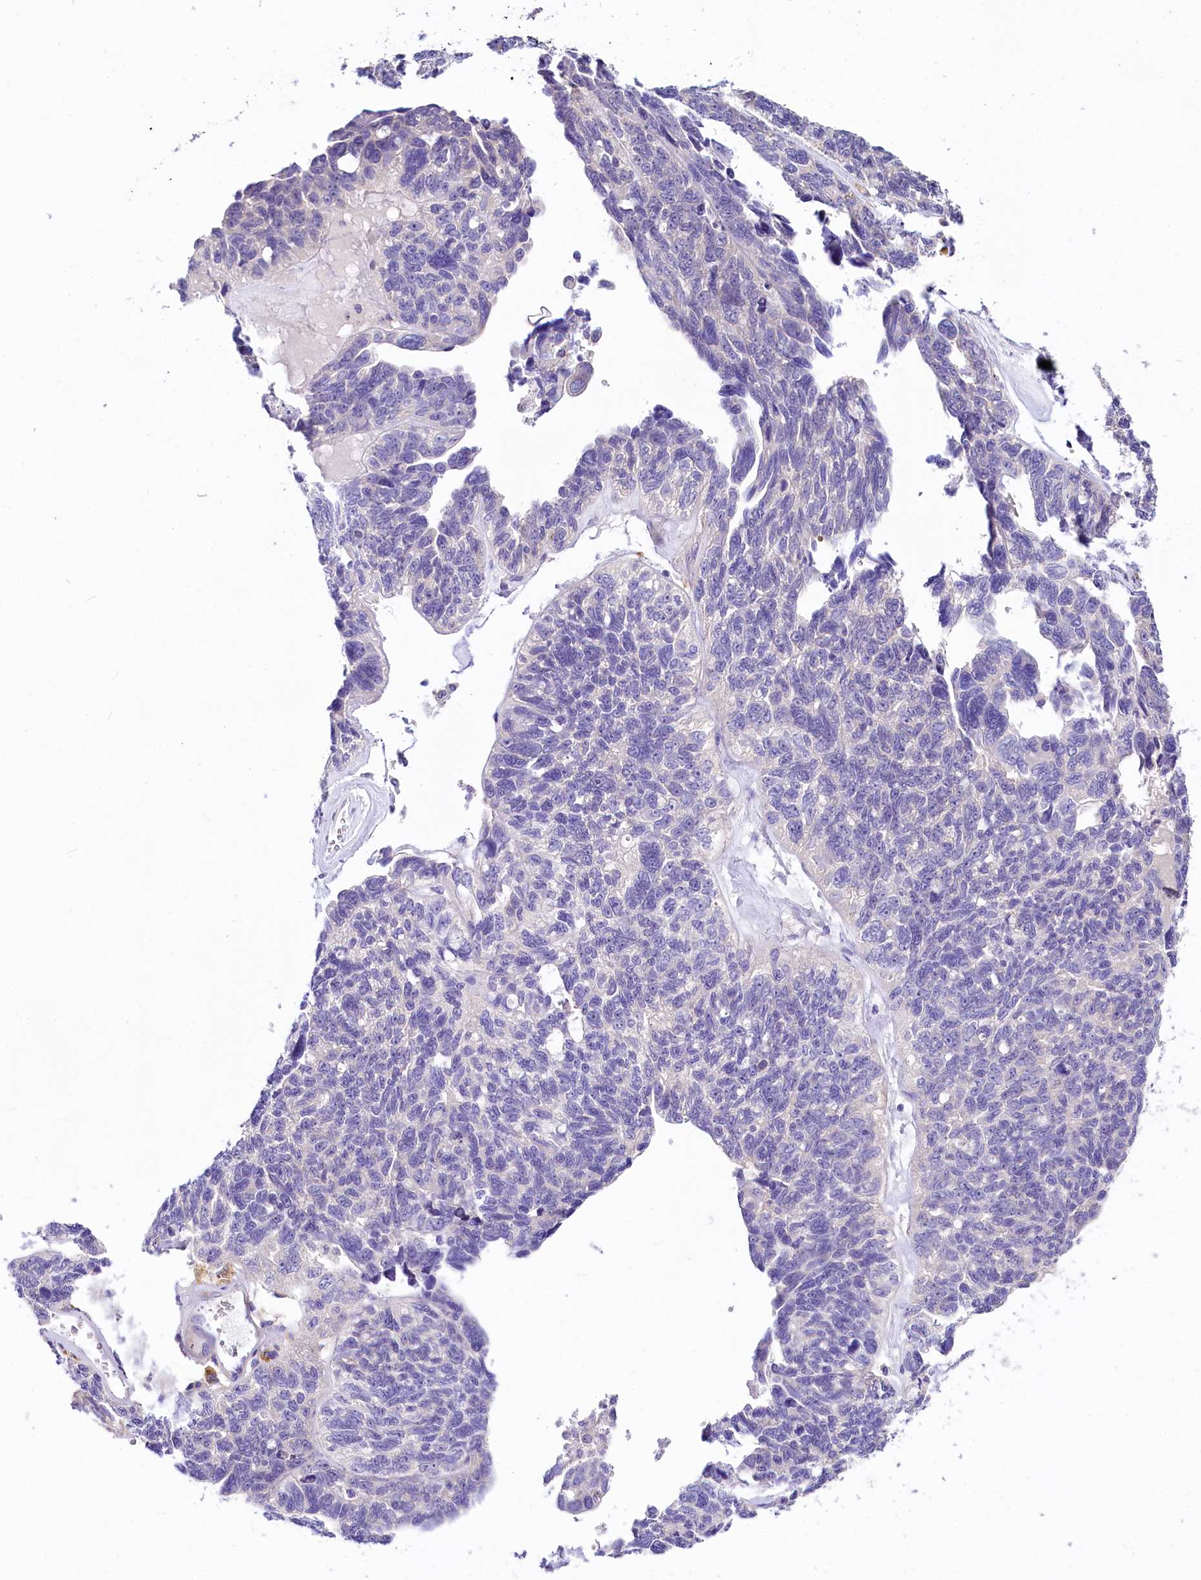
{"staining": {"intensity": "negative", "quantity": "none", "location": "none"}, "tissue": "ovarian cancer", "cell_type": "Tumor cells", "image_type": "cancer", "snomed": [{"axis": "morphology", "description": "Cystadenocarcinoma, serous, NOS"}, {"axis": "topography", "description": "Ovary"}], "caption": "Human serous cystadenocarcinoma (ovarian) stained for a protein using immunohistochemistry (IHC) displays no expression in tumor cells.", "gene": "ABHD5", "patient": {"sex": "female", "age": 79}}